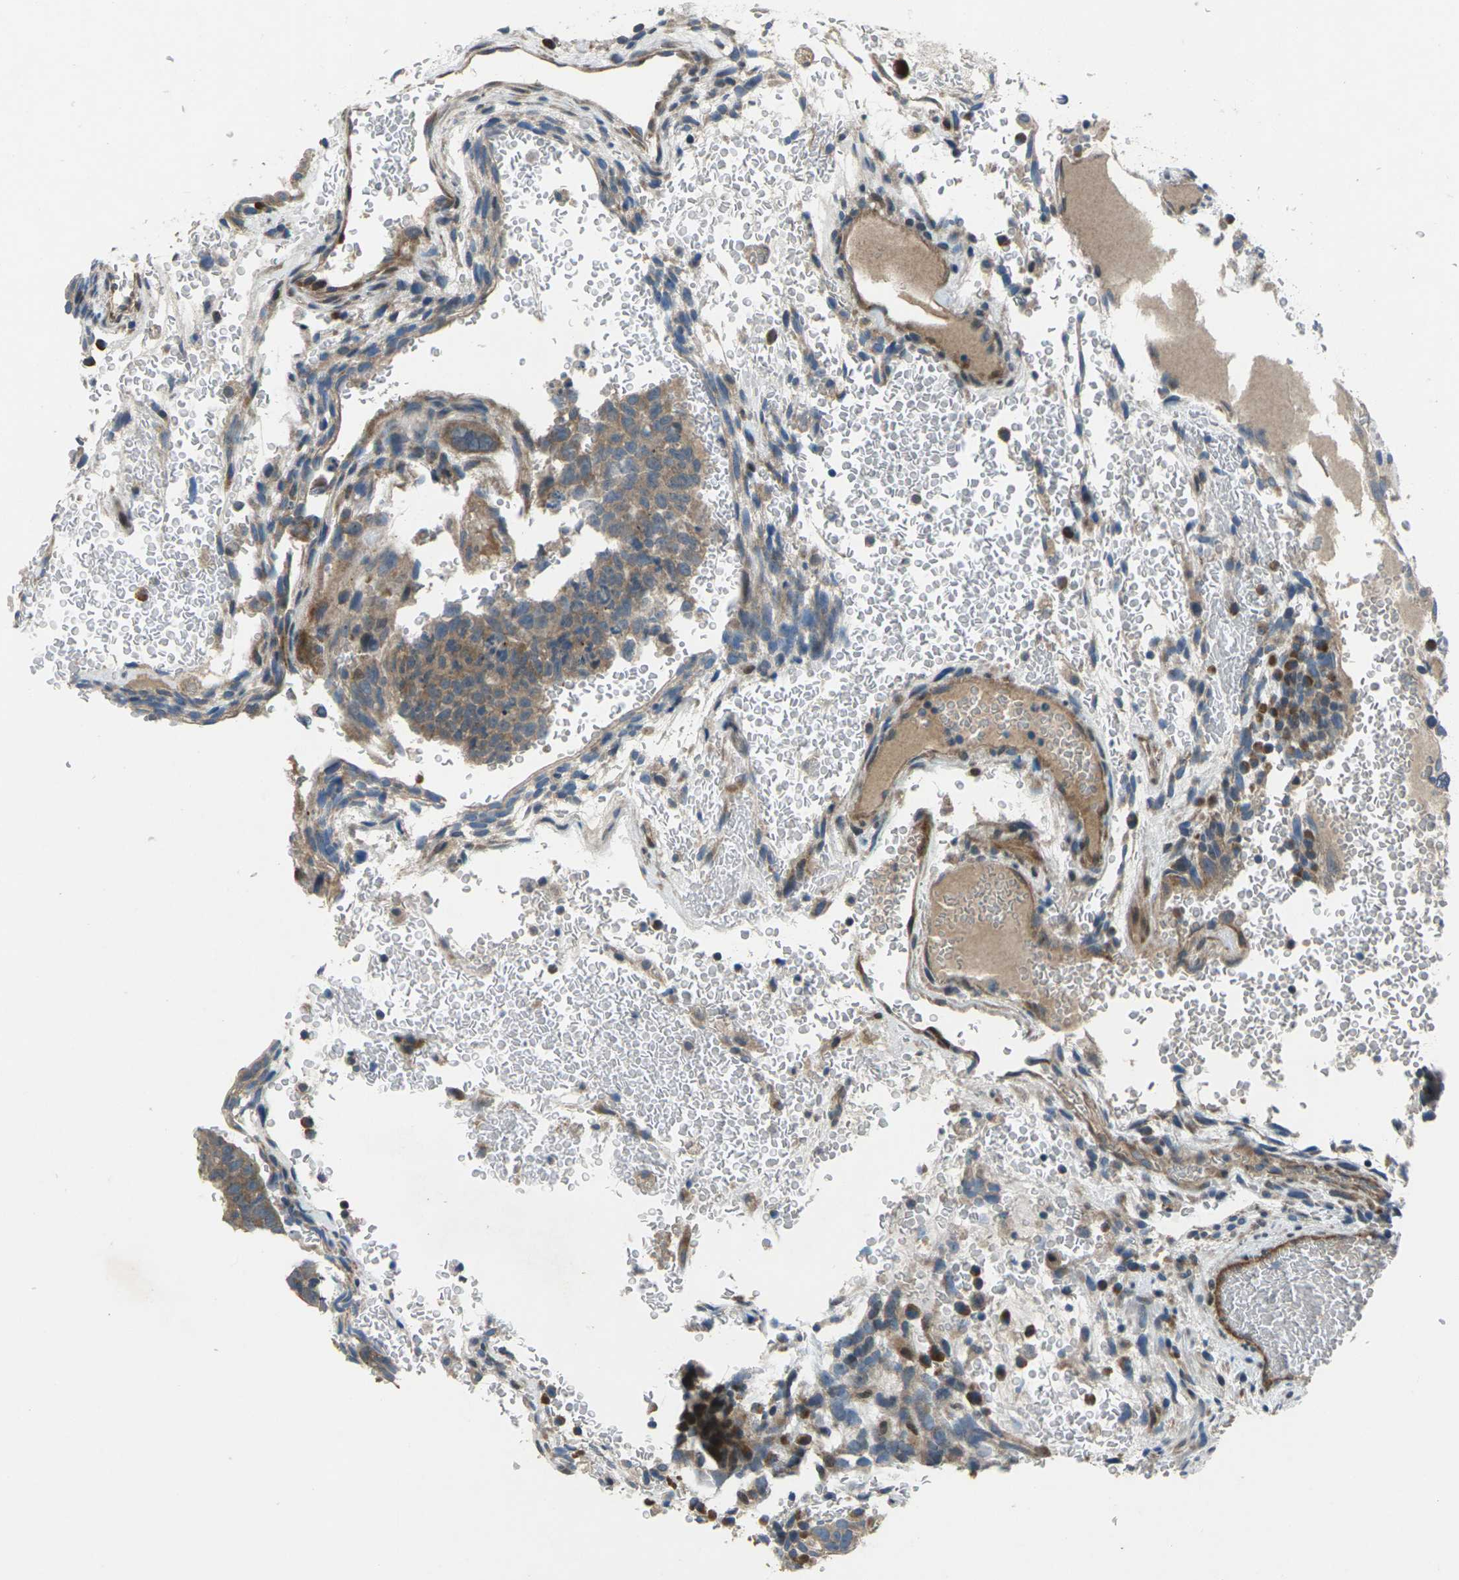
{"staining": {"intensity": "weak", "quantity": ">75%", "location": "cytoplasmic/membranous"}, "tissue": "testis cancer", "cell_type": "Tumor cells", "image_type": "cancer", "snomed": [{"axis": "morphology", "description": "Seminoma, NOS"}, {"axis": "morphology", "description": "Carcinoma, Embryonal, NOS"}, {"axis": "topography", "description": "Testis"}], "caption": "Embryonal carcinoma (testis) stained for a protein exhibits weak cytoplasmic/membranous positivity in tumor cells. The protein is shown in brown color, while the nuclei are stained blue.", "gene": "EDNRA", "patient": {"sex": "male", "age": 52}}